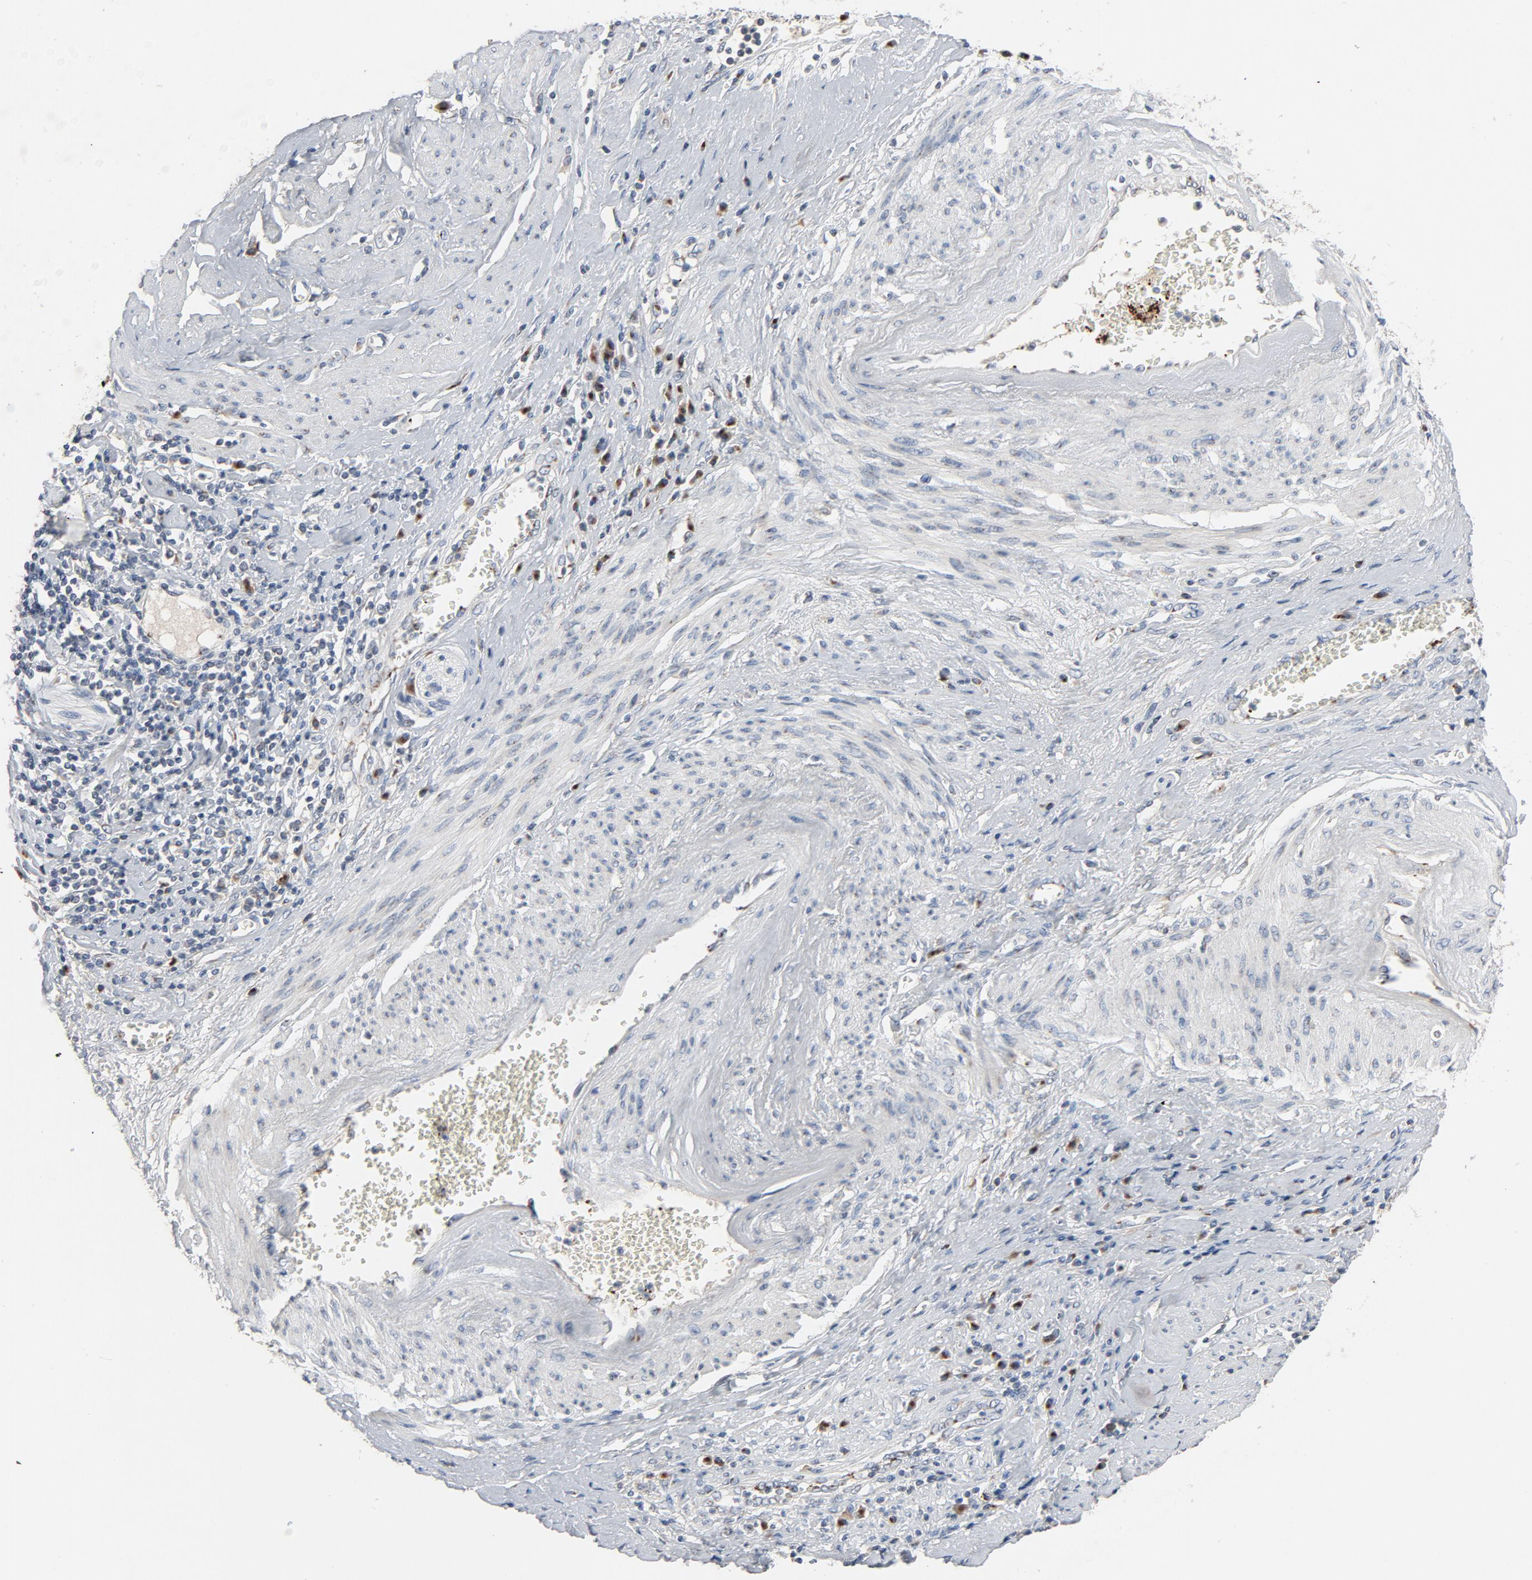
{"staining": {"intensity": "negative", "quantity": "none", "location": "none"}, "tissue": "cervical cancer", "cell_type": "Tumor cells", "image_type": "cancer", "snomed": [{"axis": "morphology", "description": "Squamous cell carcinoma, NOS"}, {"axis": "topography", "description": "Cervix"}], "caption": "Cervical cancer was stained to show a protein in brown. There is no significant expression in tumor cells. Brightfield microscopy of IHC stained with DAB (3,3'-diaminobenzidine) (brown) and hematoxylin (blue), captured at high magnification.", "gene": "LMAN2", "patient": {"sex": "female", "age": 41}}